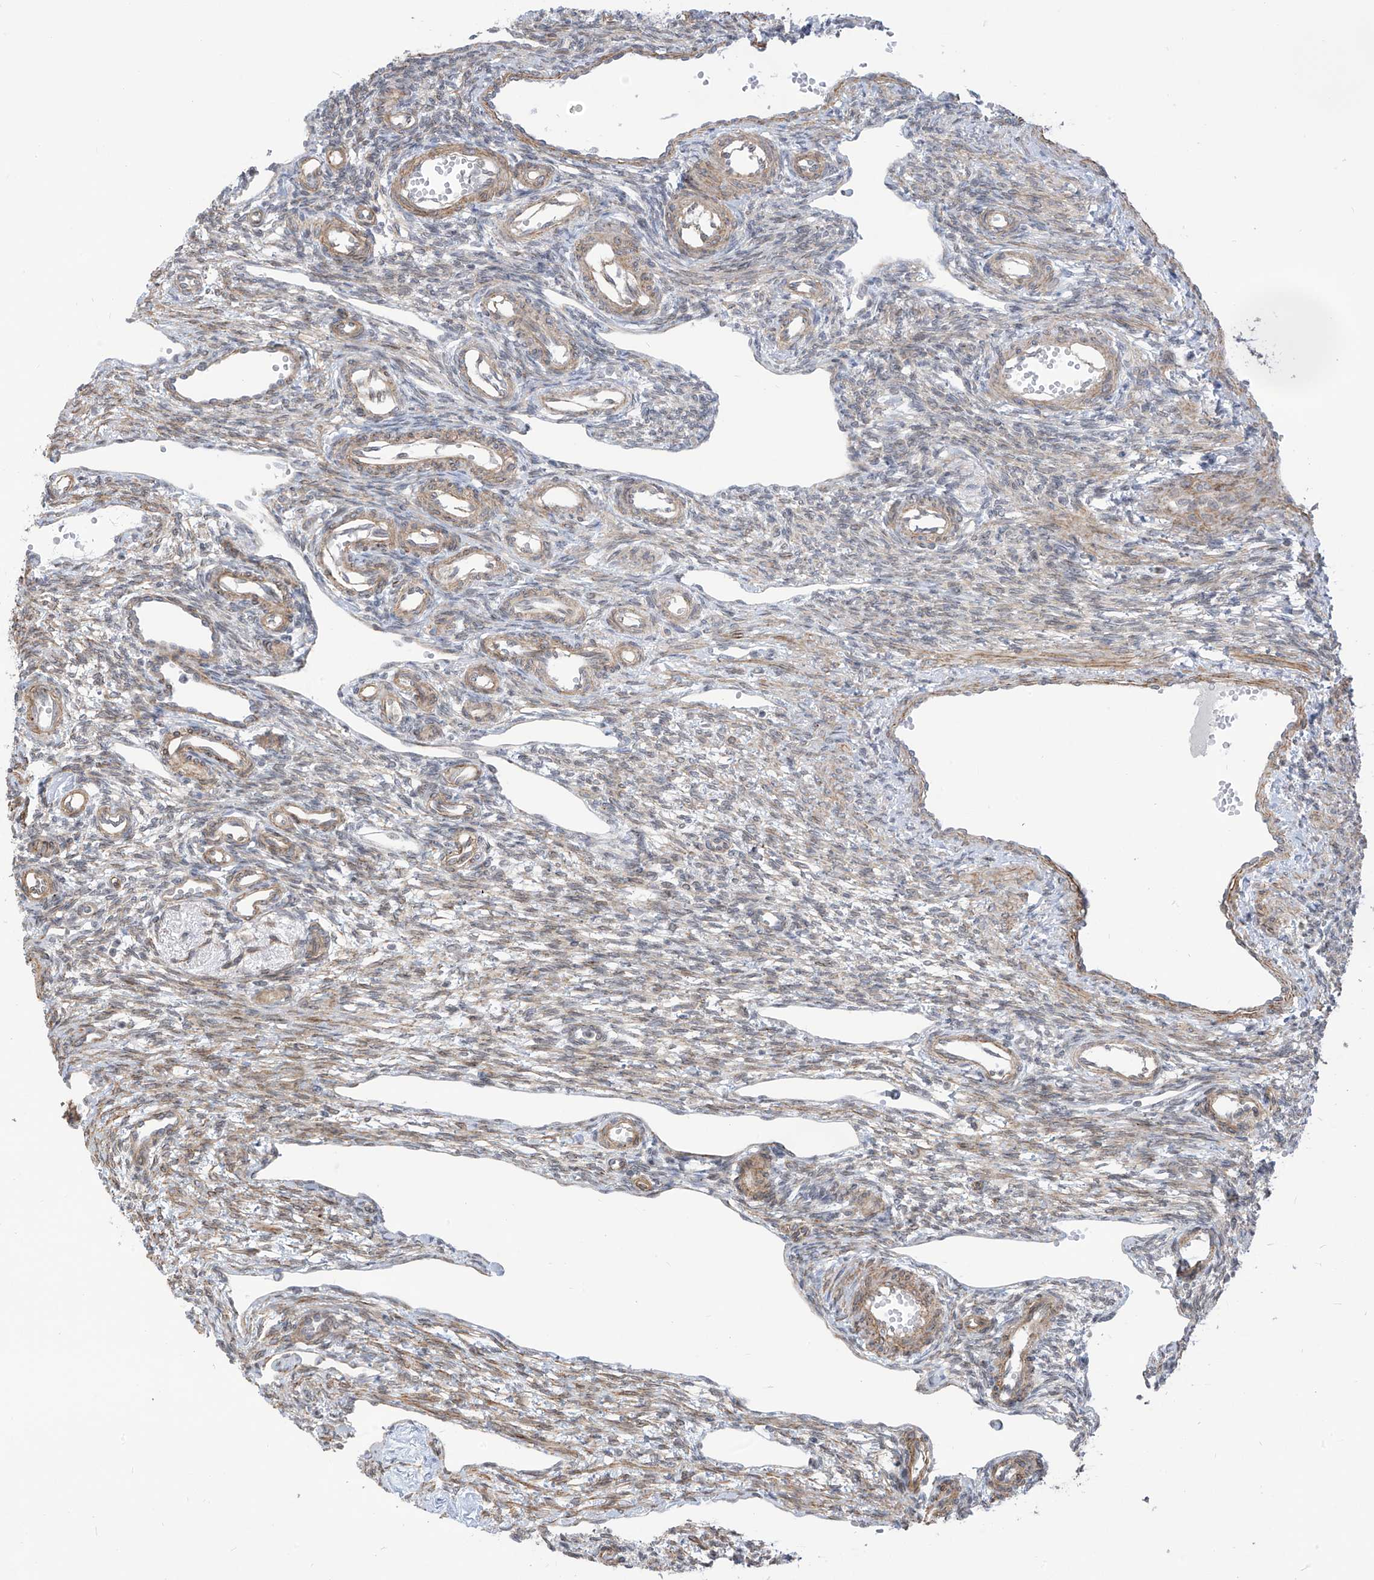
{"staining": {"intensity": "negative", "quantity": "none", "location": "none"}, "tissue": "ovary", "cell_type": "Ovarian stroma cells", "image_type": "normal", "snomed": [{"axis": "morphology", "description": "Normal tissue, NOS"}, {"axis": "morphology", "description": "Cyst, NOS"}, {"axis": "topography", "description": "Ovary"}], "caption": "DAB (3,3'-diaminobenzidine) immunohistochemical staining of benign ovary reveals no significant staining in ovarian stroma cells.", "gene": "METAP1D", "patient": {"sex": "female", "age": 33}}